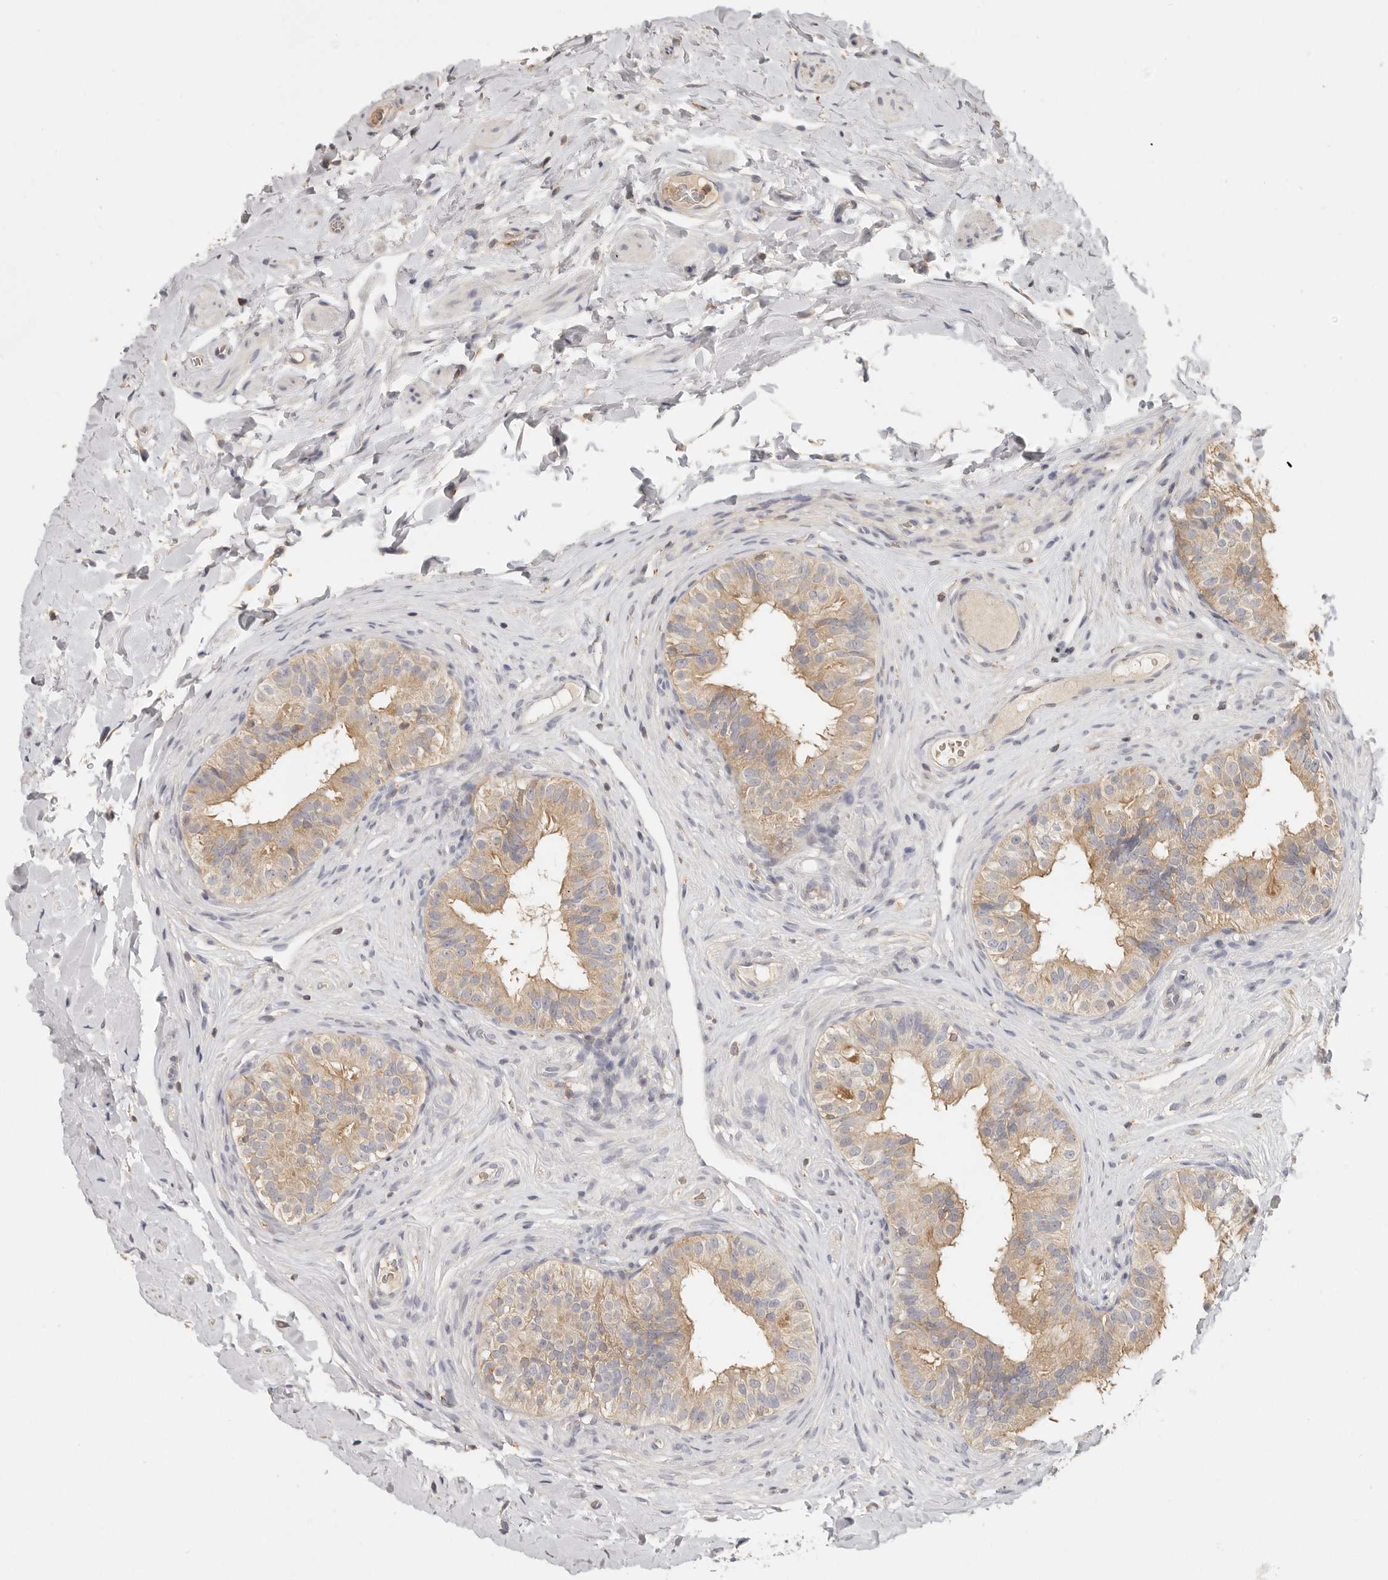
{"staining": {"intensity": "moderate", "quantity": ">75%", "location": "cytoplasmic/membranous"}, "tissue": "epididymis", "cell_type": "Glandular cells", "image_type": "normal", "snomed": [{"axis": "morphology", "description": "Normal tissue, NOS"}, {"axis": "topography", "description": "Epididymis"}], "caption": "IHC (DAB (3,3'-diaminobenzidine)) staining of normal epididymis exhibits moderate cytoplasmic/membranous protein expression in about >75% of glandular cells.", "gene": "CSK", "patient": {"sex": "male", "age": 49}}